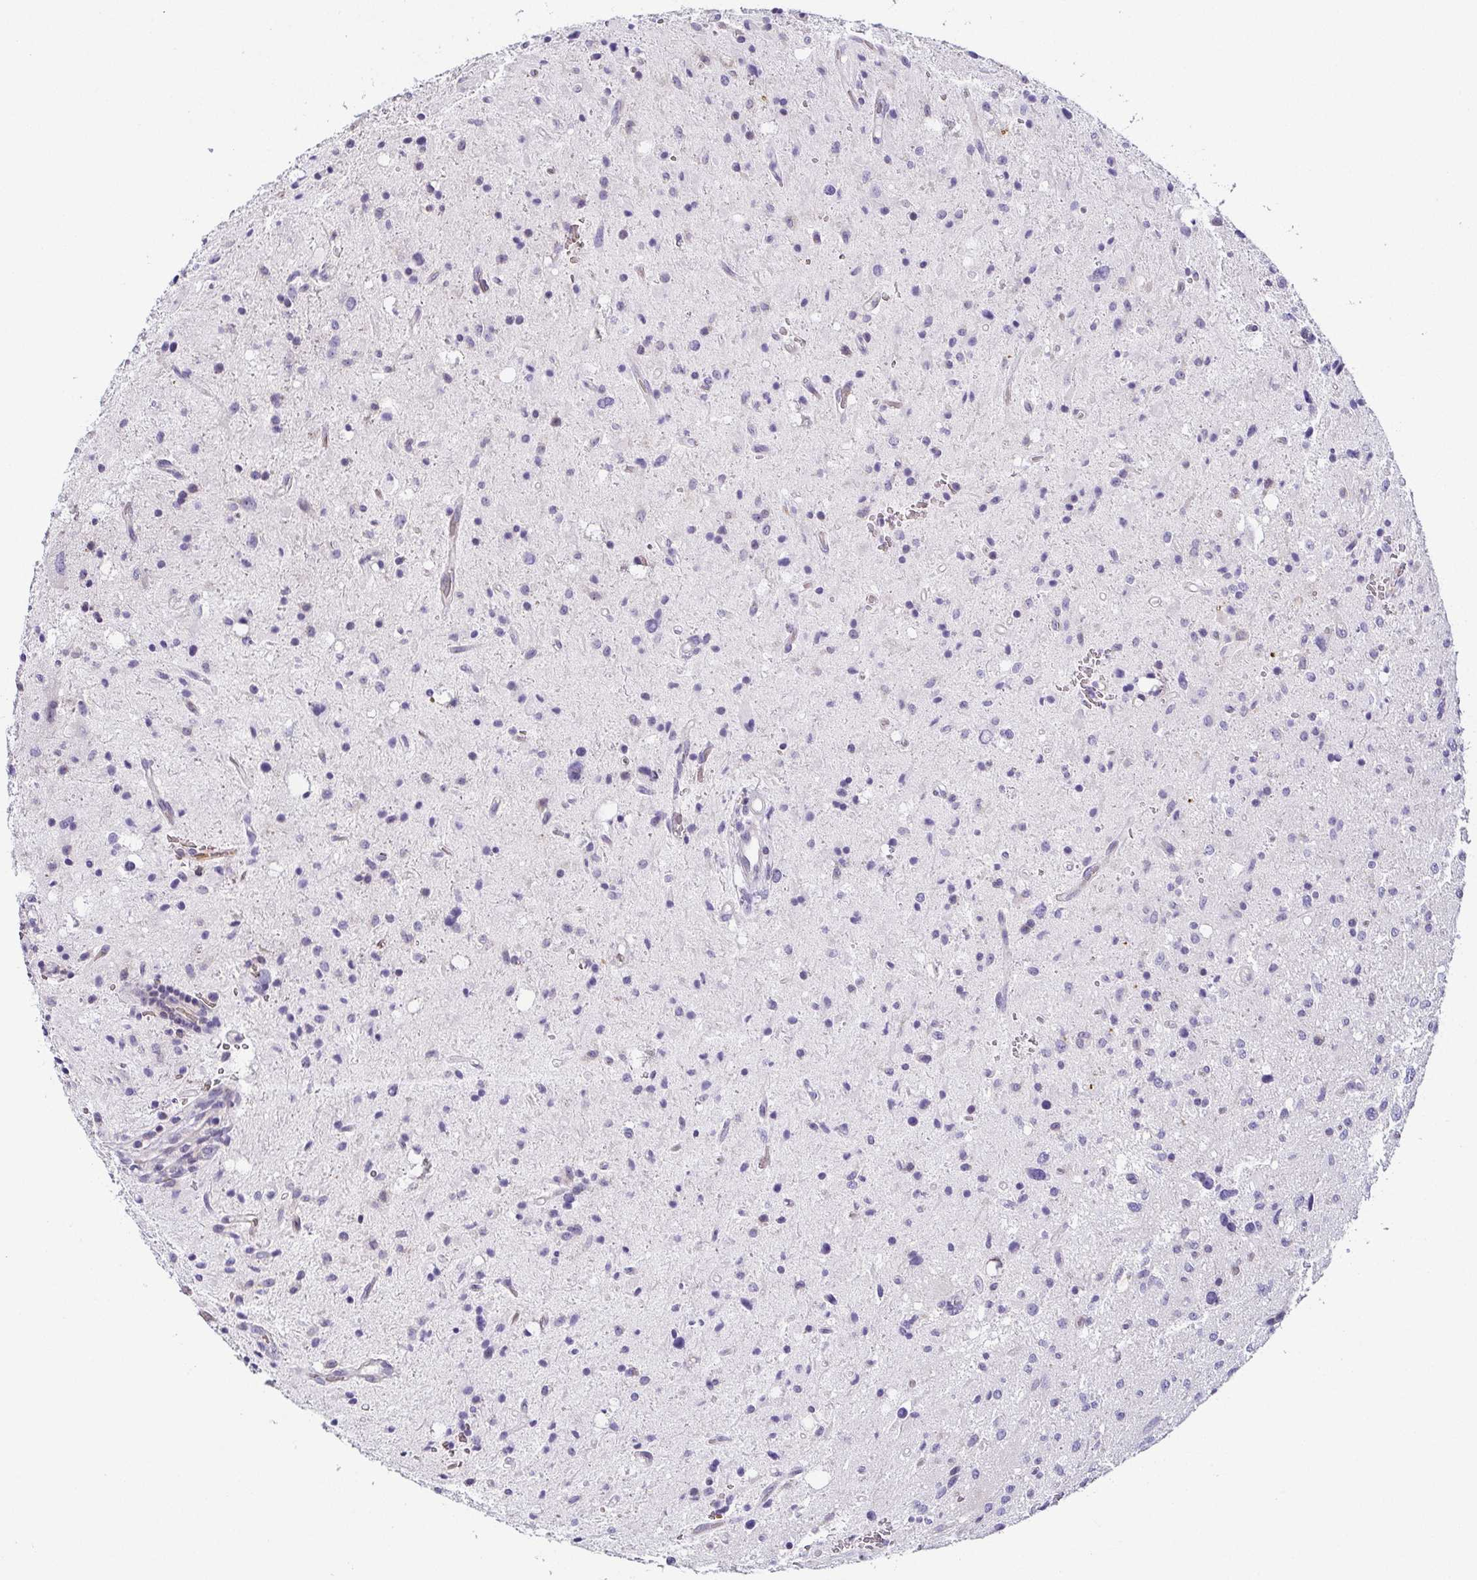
{"staining": {"intensity": "negative", "quantity": "none", "location": "none"}, "tissue": "glioma", "cell_type": "Tumor cells", "image_type": "cancer", "snomed": [{"axis": "morphology", "description": "Glioma, malignant, Low grade"}, {"axis": "topography", "description": "Brain"}], "caption": "DAB (3,3'-diaminobenzidine) immunohistochemical staining of malignant glioma (low-grade) demonstrates no significant positivity in tumor cells.", "gene": "FAM162B", "patient": {"sex": "female", "age": 58}}